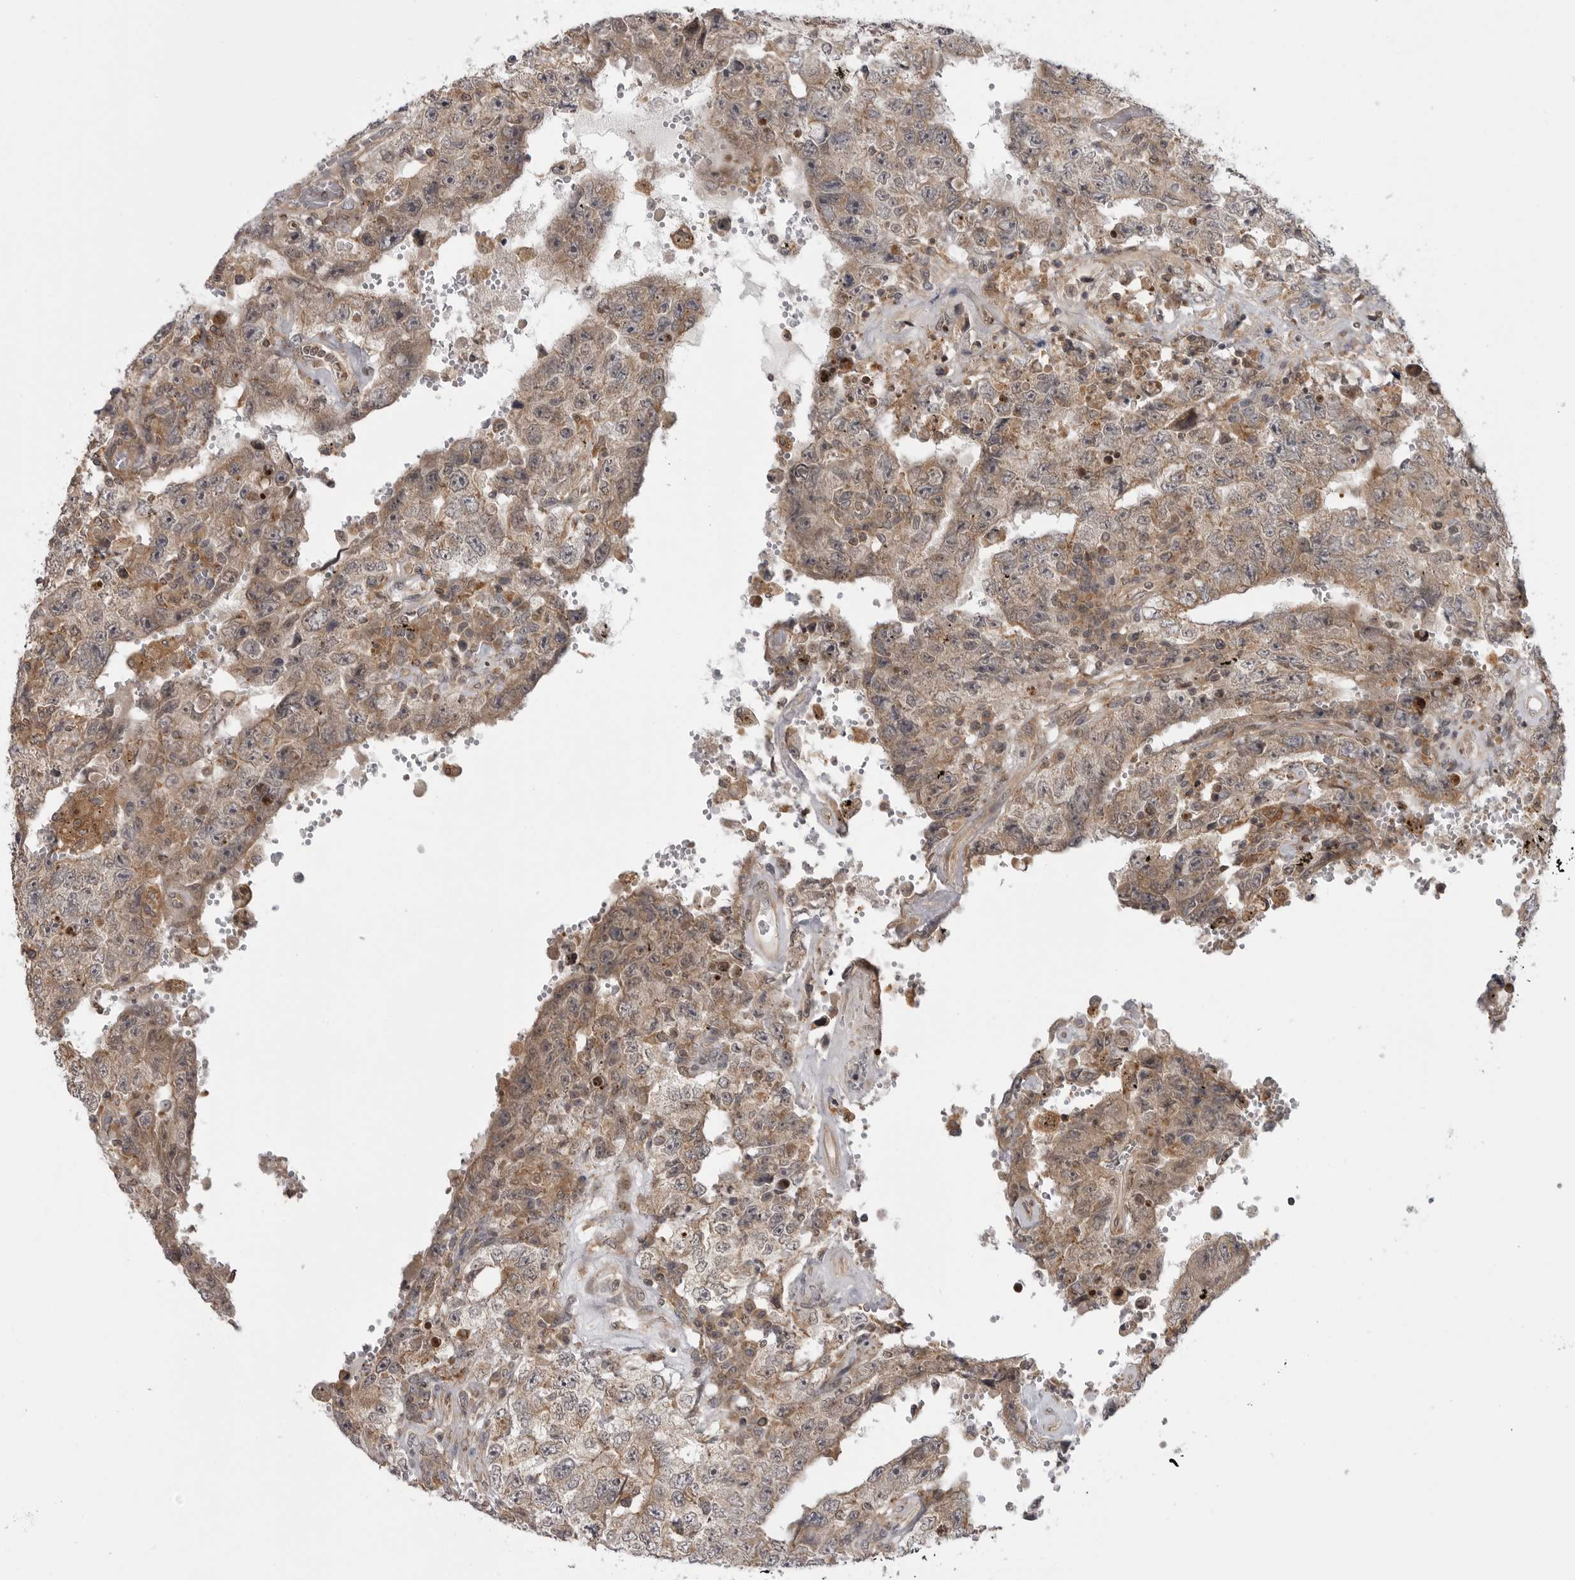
{"staining": {"intensity": "weak", "quantity": ">75%", "location": "cytoplasmic/membranous"}, "tissue": "testis cancer", "cell_type": "Tumor cells", "image_type": "cancer", "snomed": [{"axis": "morphology", "description": "Carcinoma, Embryonal, NOS"}, {"axis": "topography", "description": "Testis"}], "caption": "A low amount of weak cytoplasmic/membranous positivity is appreciated in about >75% of tumor cells in testis embryonal carcinoma tissue.", "gene": "LRRC45", "patient": {"sex": "male", "age": 26}}